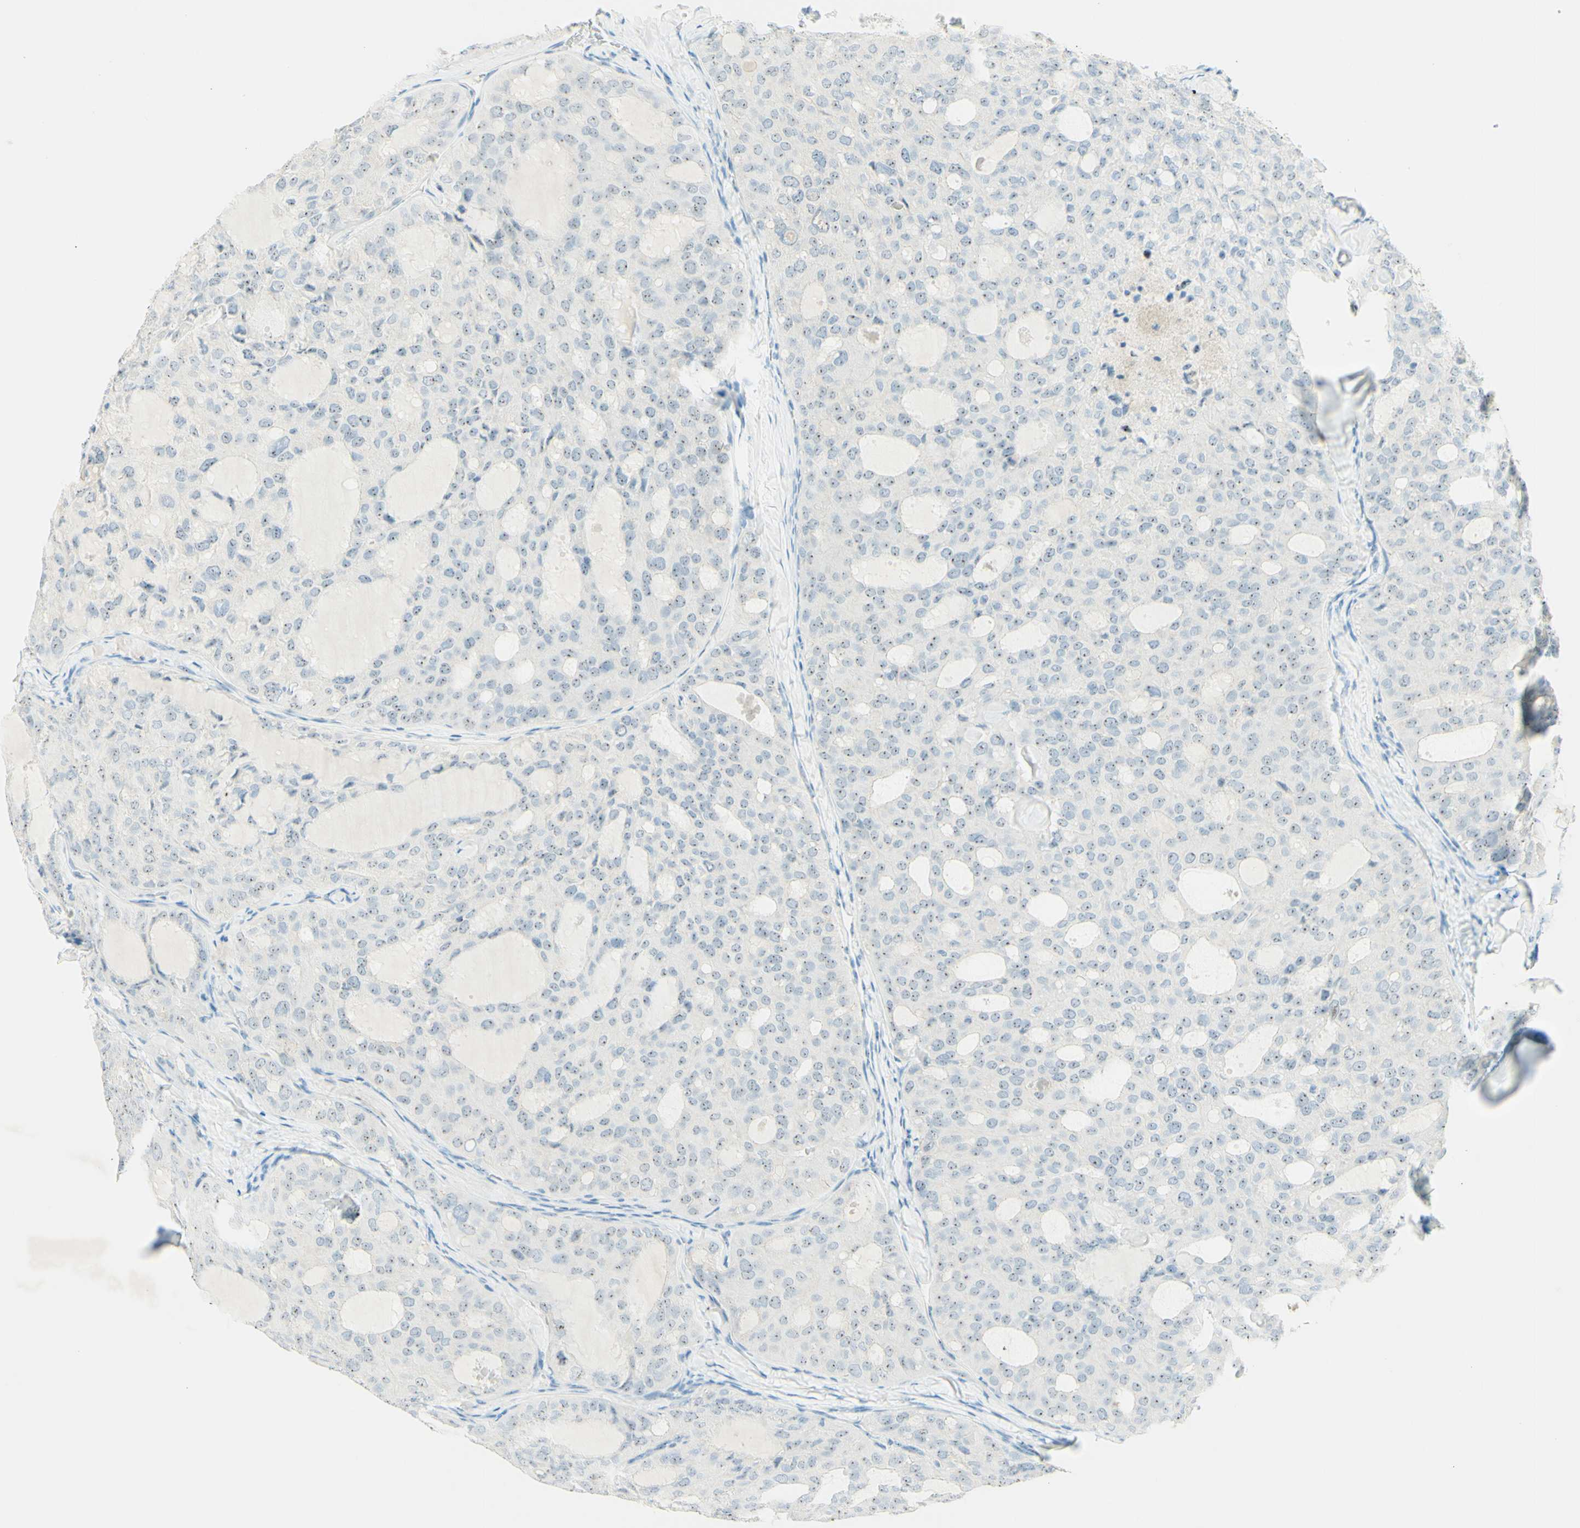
{"staining": {"intensity": "weak", "quantity": ">75%", "location": "nuclear"}, "tissue": "thyroid cancer", "cell_type": "Tumor cells", "image_type": "cancer", "snomed": [{"axis": "morphology", "description": "Follicular adenoma carcinoma, NOS"}, {"axis": "topography", "description": "Thyroid gland"}], "caption": "About >75% of tumor cells in human thyroid follicular adenoma carcinoma demonstrate weak nuclear protein expression as visualized by brown immunohistochemical staining.", "gene": "FMR1NB", "patient": {"sex": "male", "age": 75}}